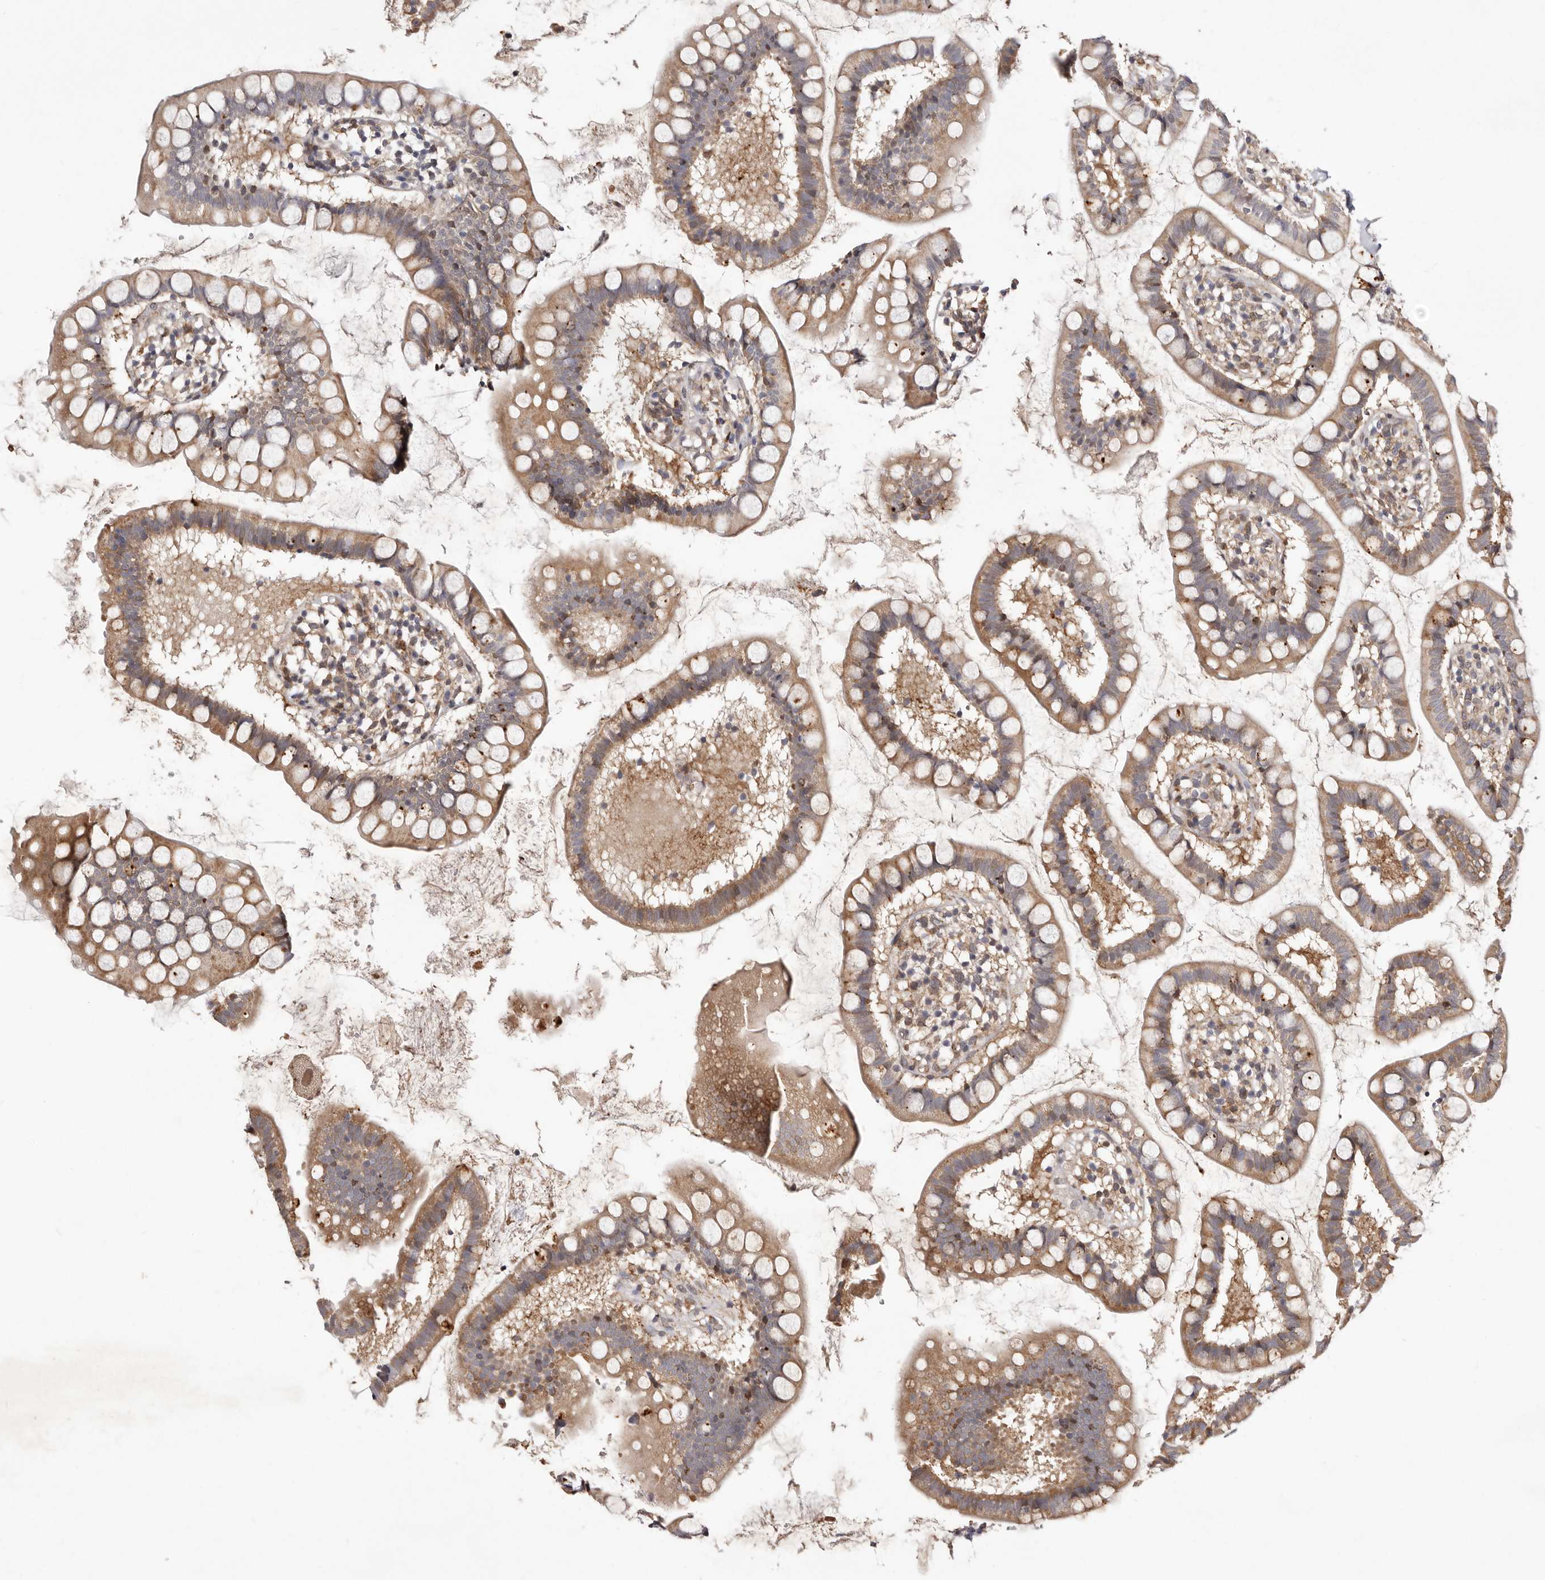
{"staining": {"intensity": "weak", "quantity": ">75%", "location": "cytoplasmic/membranous"}, "tissue": "small intestine", "cell_type": "Glandular cells", "image_type": "normal", "snomed": [{"axis": "morphology", "description": "Normal tissue, NOS"}, {"axis": "topography", "description": "Small intestine"}], "caption": "Immunohistochemical staining of unremarkable small intestine reveals low levels of weak cytoplasmic/membranous expression in approximately >75% of glandular cells.", "gene": "RRM2B", "patient": {"sex": "female", "age": 84}}